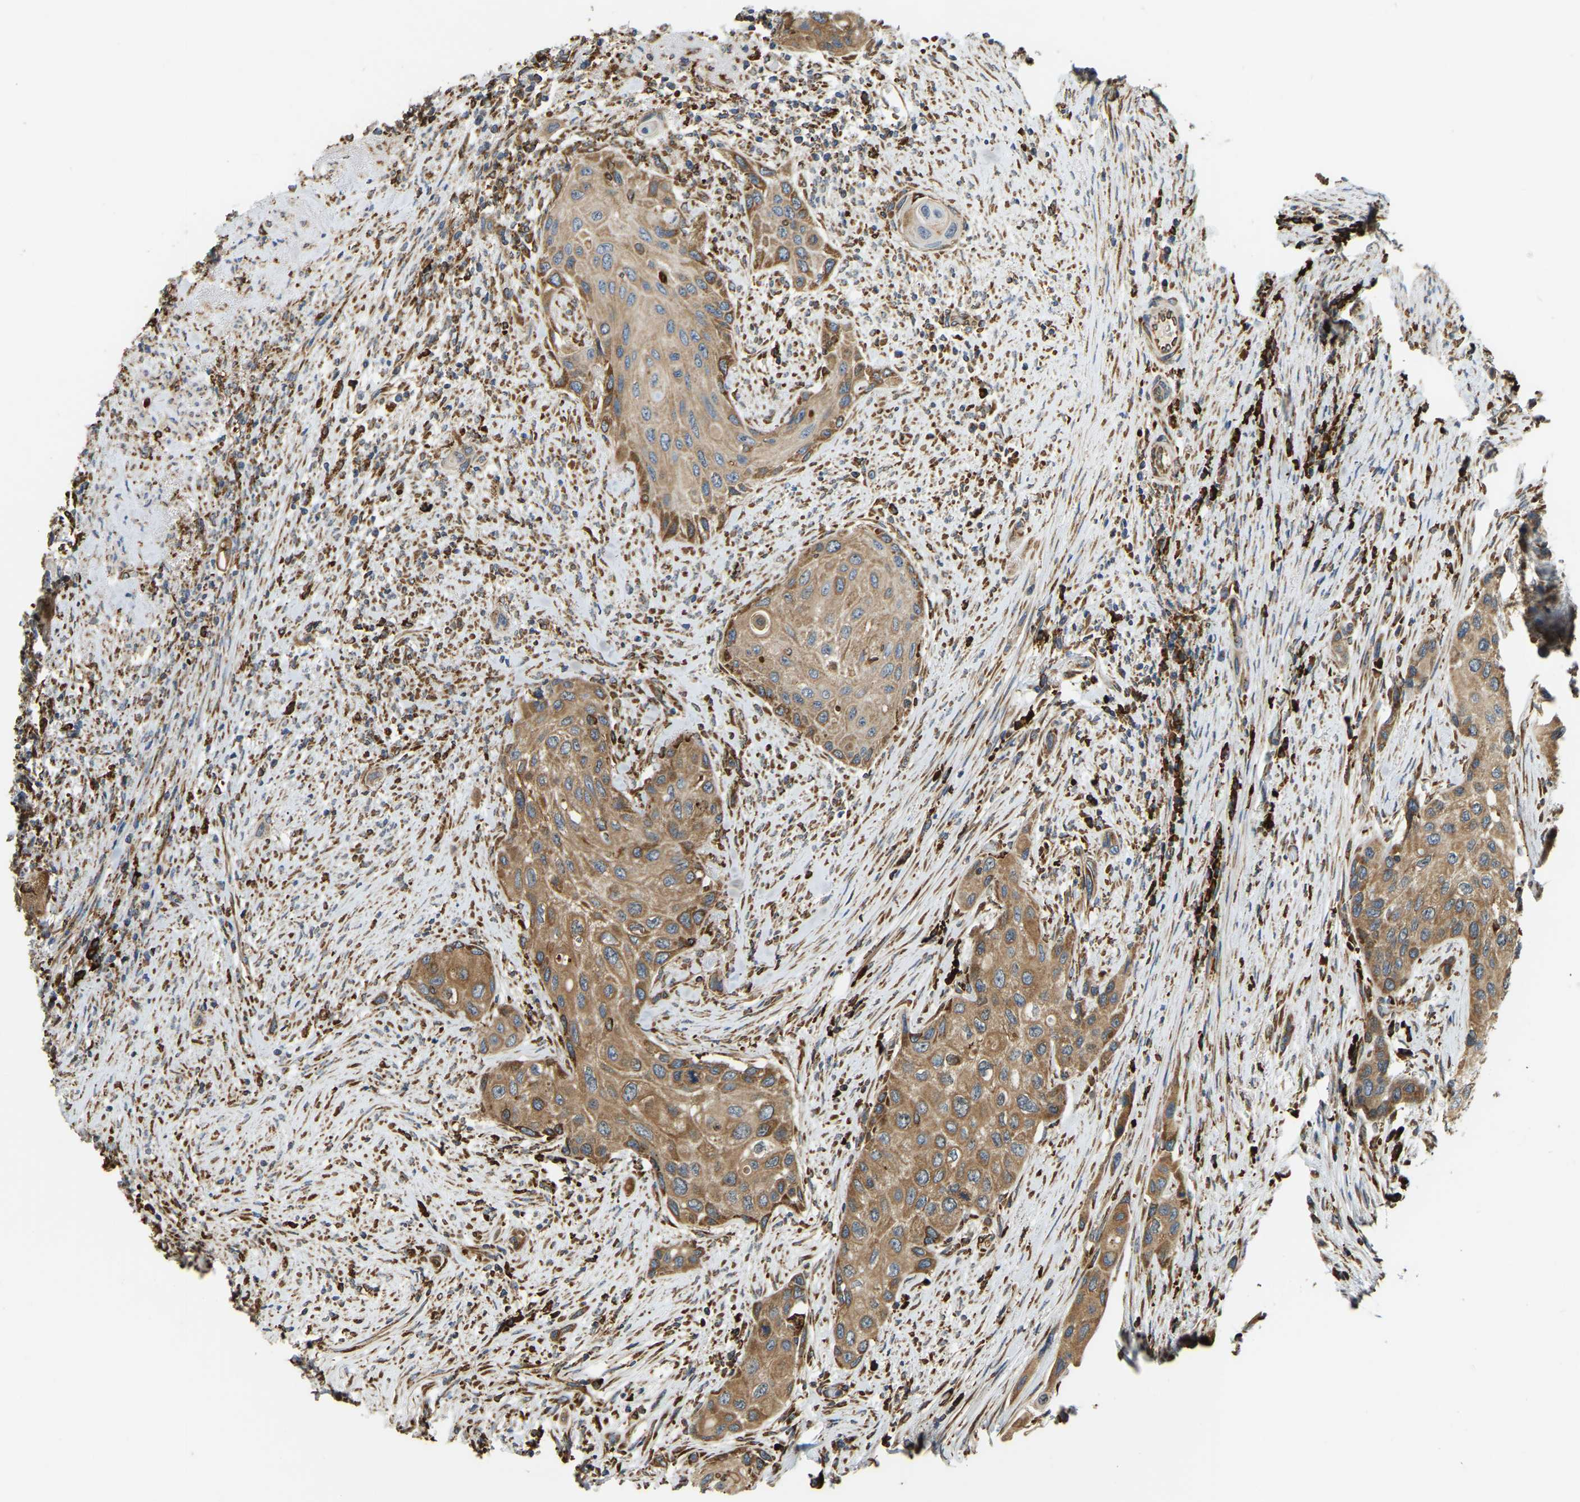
{"staining": {"intensity": "moderate", "quantity": ">75%", "location": "cytoplasmic/membranous"}, "tissue": "urothelial cancer", "cell_type": "Tumor cells", "image_type": "cancer", "snomed": [{"axis": "morphology", "description": "Urothelial carcinoma, High grade"}, {"axis": "topography", "description": "Urinary bladder"}], "caption": "Human urothelial cancer stained with a brown dye shows moderate cytoplasmic/membranous positive positivity in about >75% of tumor cells.", "gene": "RNF115", "patient": {"sex": "female", "age": 56}}